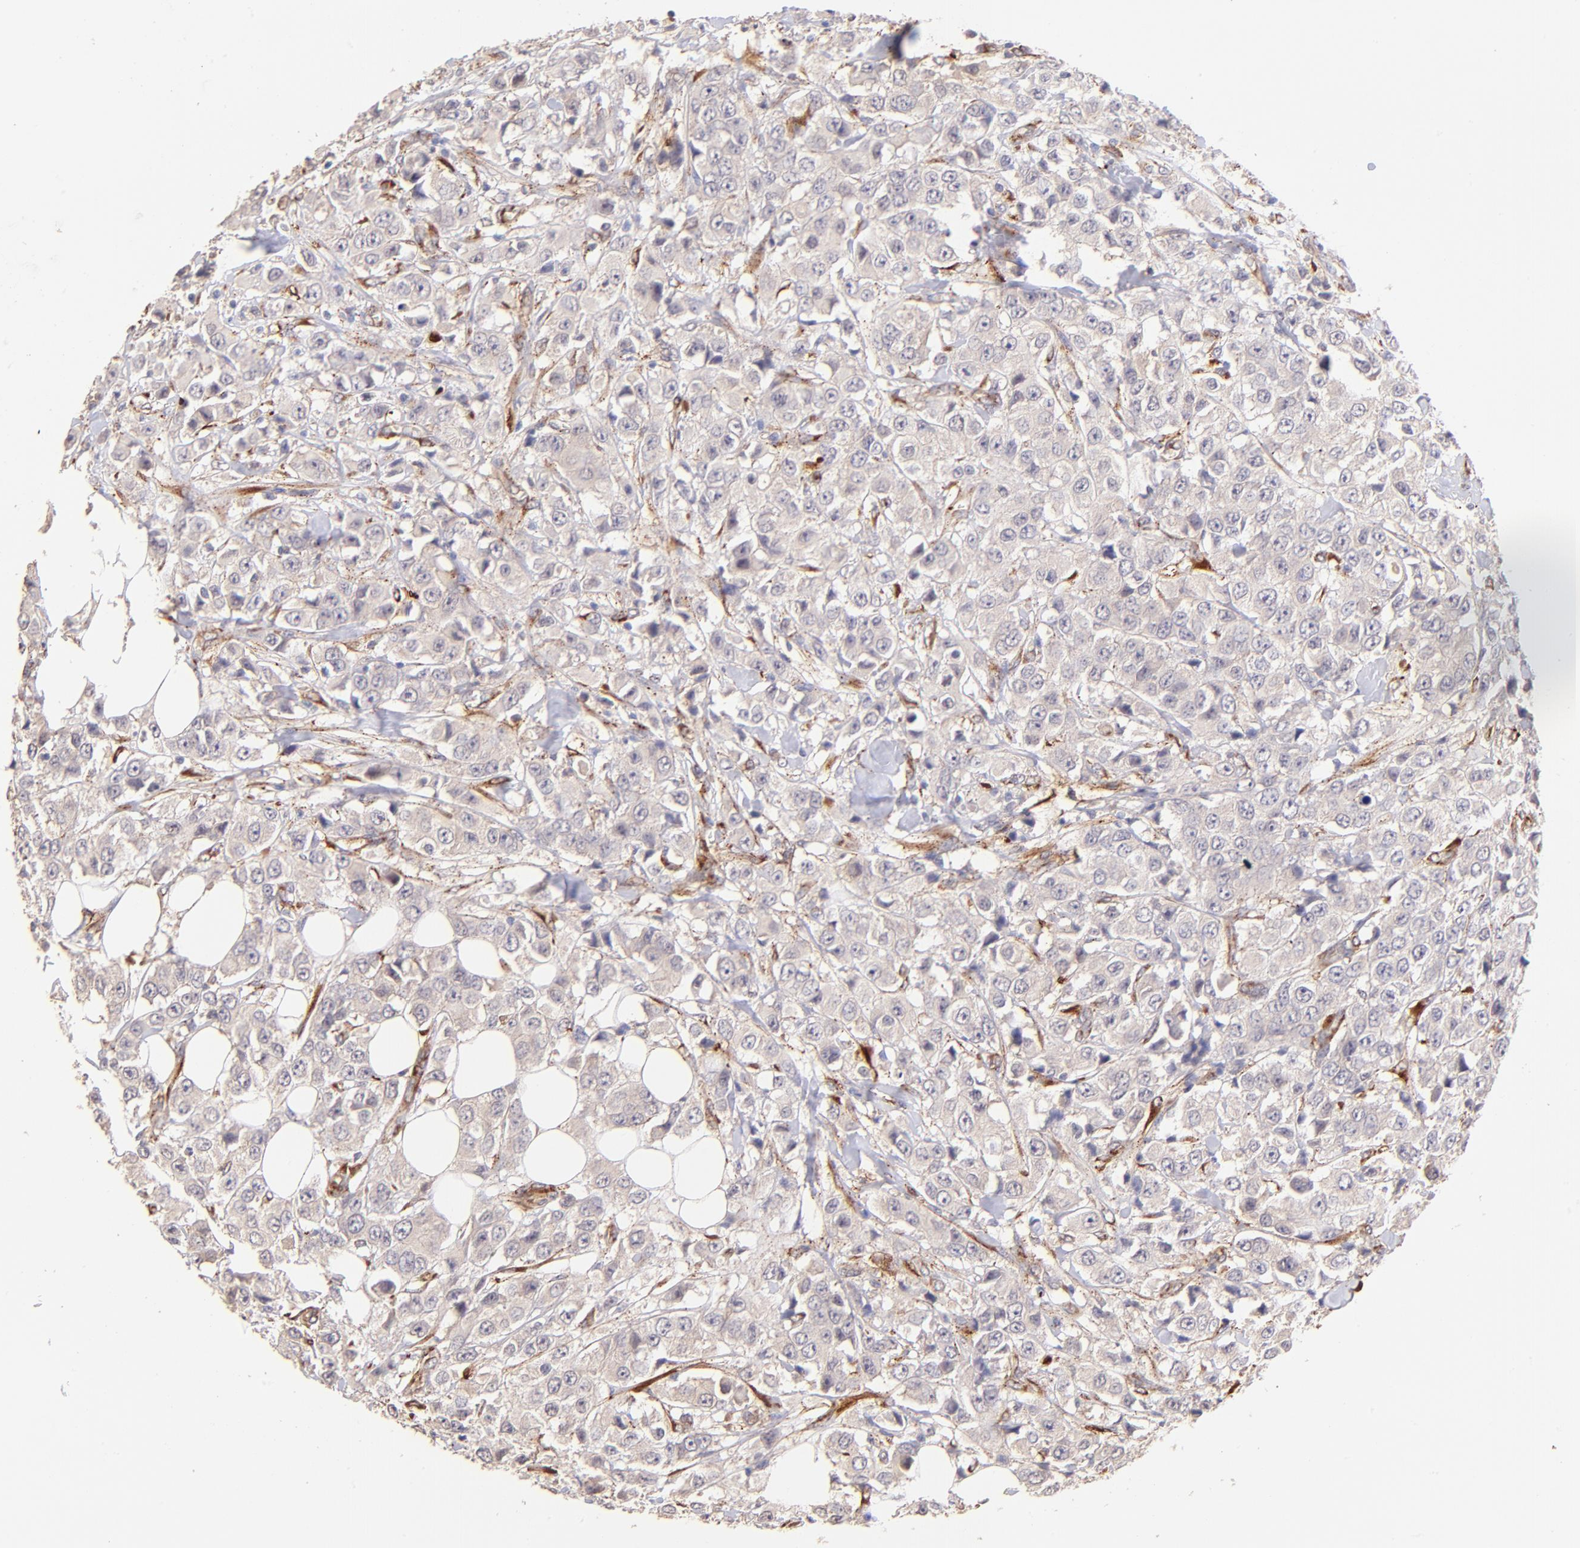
{"staining": {"intensity": "negative", "quantity": "none", "location": "none"}, "tissue": "breast cancer", "cell_type": "Tumor cells", "image_type": "cancer", "snomed": [{"axis": "morphology", "description": "Duct carcinoma"}, {"axis": "topography", "description": "Breast"}], "caption": "Tumor cells are negative for brown protein staining in breast cancer (intraductal carcinoma).", "gene": "SPARC", "patient": {"sex": "female", "age": 58}}